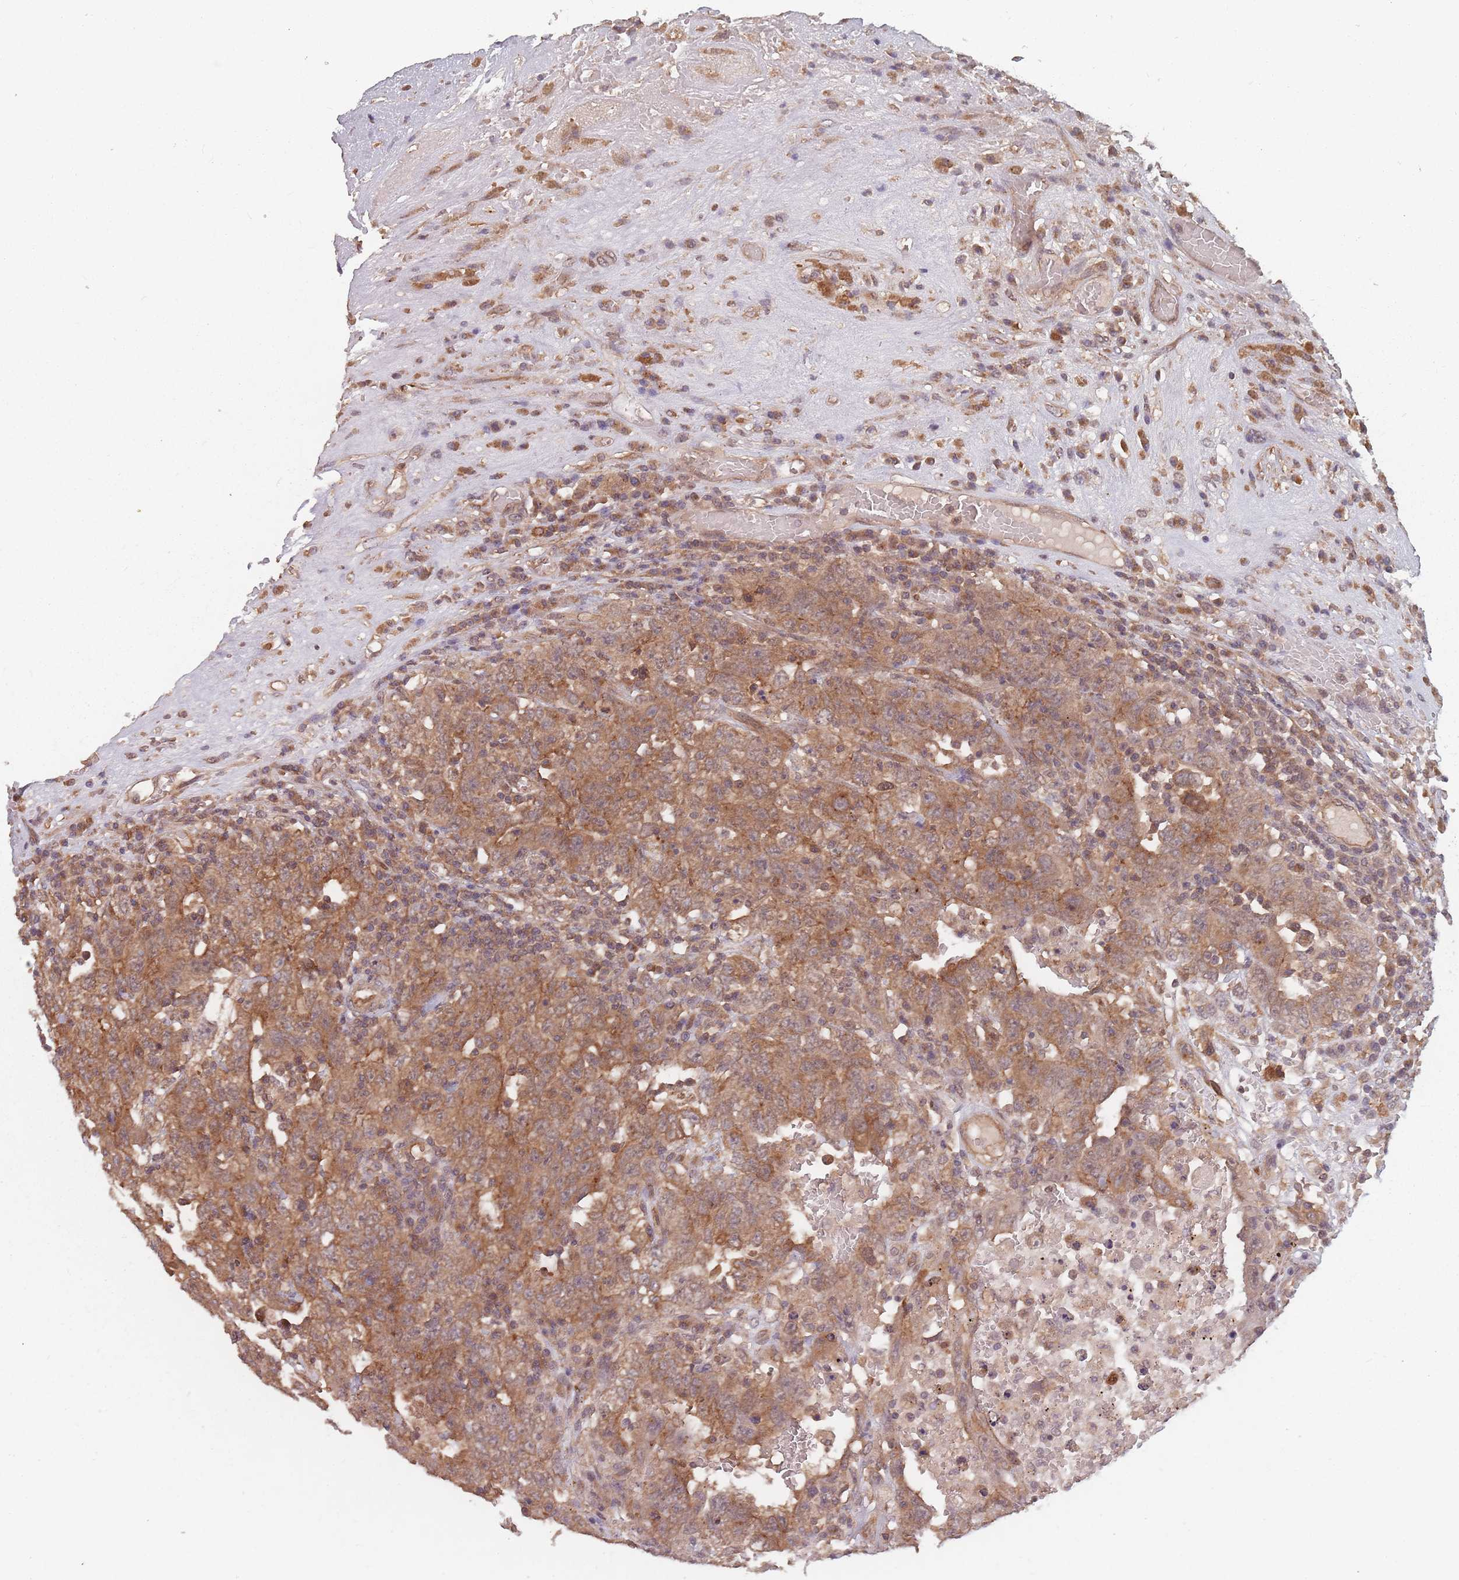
{"staining": {"intensity": "moderate", "quantity": ">75%", "location": "cytoplasmic/membranous"}, "tissue": "testis cancer", "cell_type": "Tumor cells", "image_type": "cancer", "snomed": [{"axis": "morphology", "description": "Carcinoma, Embryonal, NOS"}, {"axis": "topography", "description": "Testis"}], "caption": "DAB (3,3'-diaminobenzidine) immunohistochemical staining of human testis cancer displays moderate cytoplasmic/membranous protein staining in approximately >75% of tumor cells.", "gene": "C3orf14", "patient": {"sex": "male", "age": 26}}